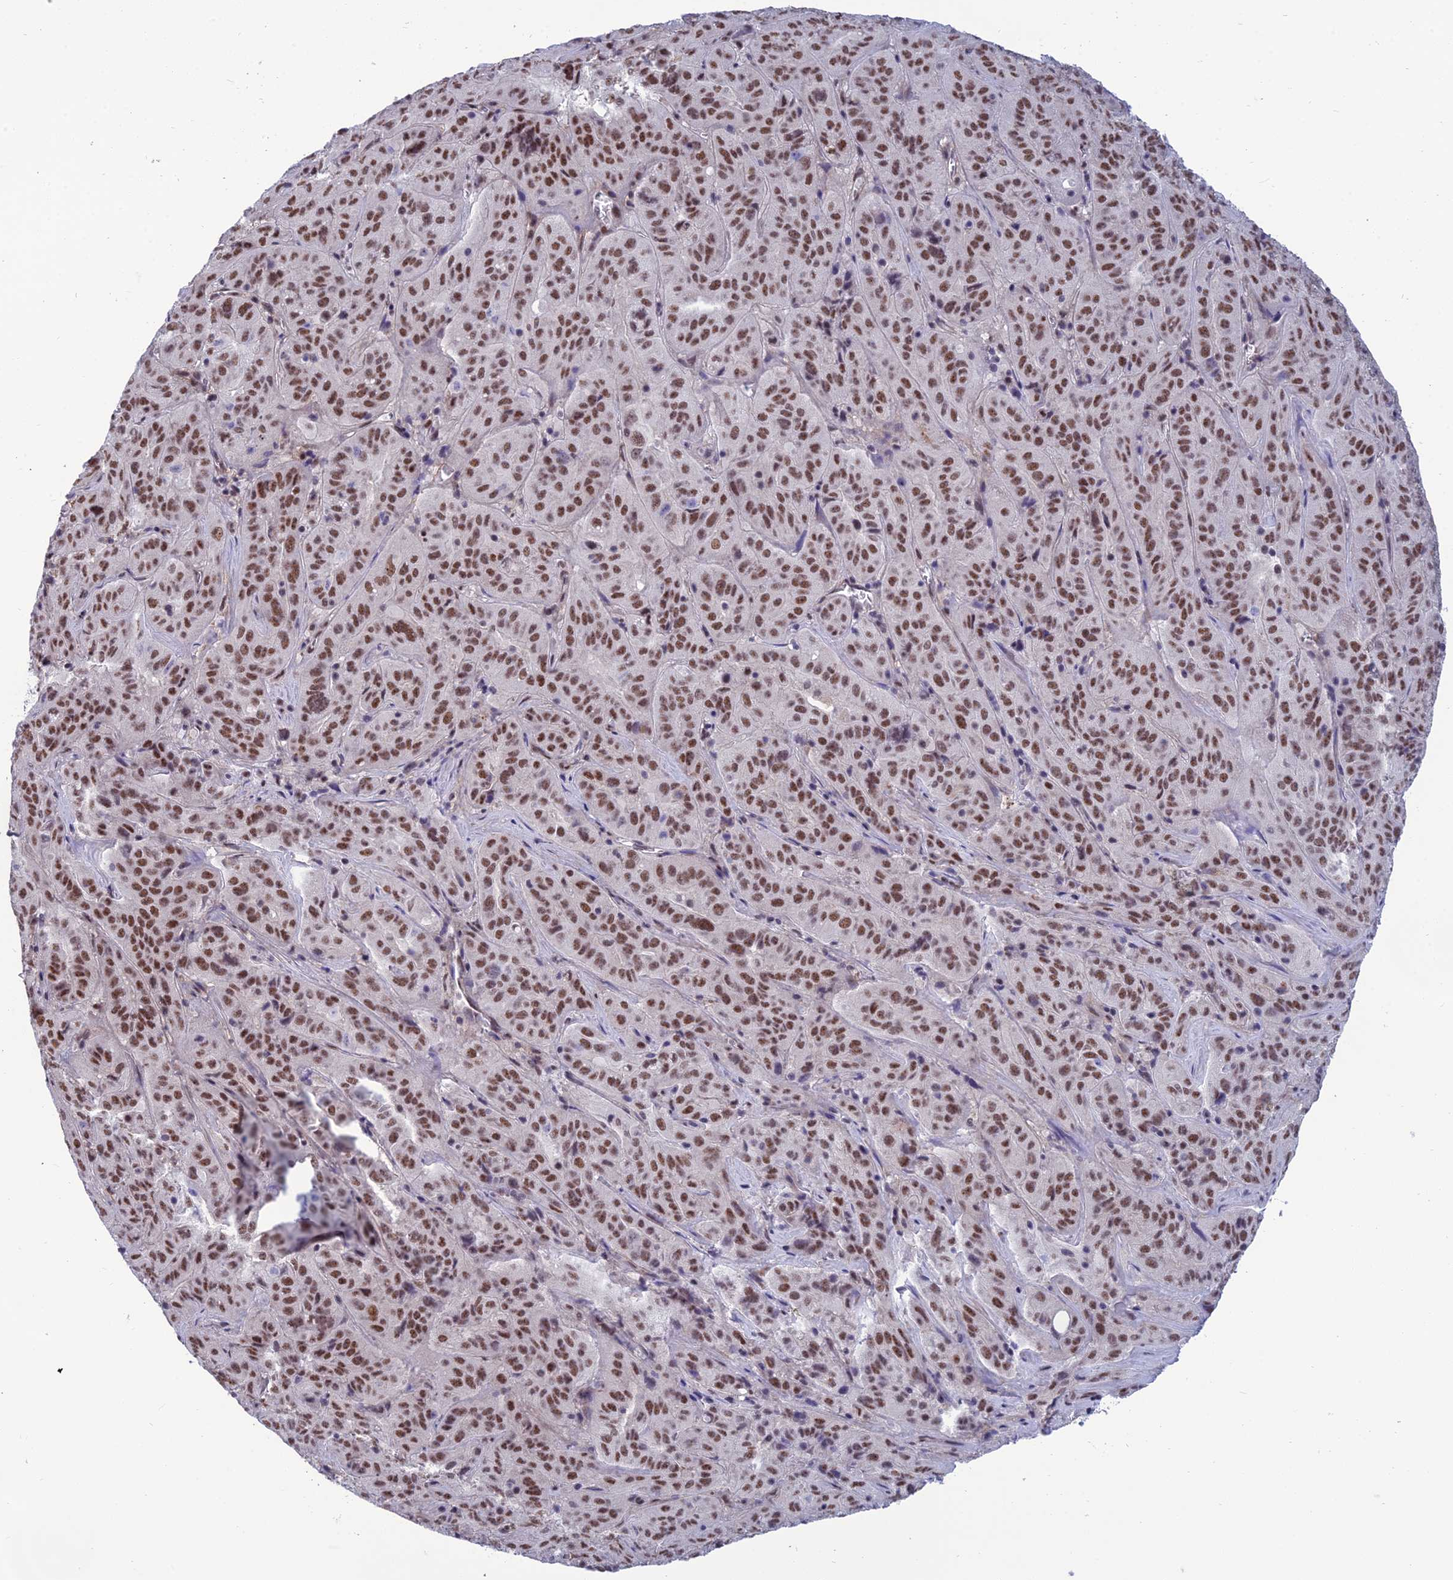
{"staining": {"intensity": "moderate", "quantity": ">75%", "location": "nuclear"}, "tissue": "pancreatic cancer", "cell_type": "Tumor cells", "image_type": "cancer", "snomed": [{"axis": "morphology", "description": "Adenocarcinoma, NOS"}, {"axis": "topography", "description": "Pancreas"}], "caption": "Brown immunohistochemical staining in pancreatic adenocarcinoma exhibits moderate nuclear positivity in approximately >75% of tumor cells.", "gene": "RSRC1", "patient": {"sex": "male", "age": 63}}